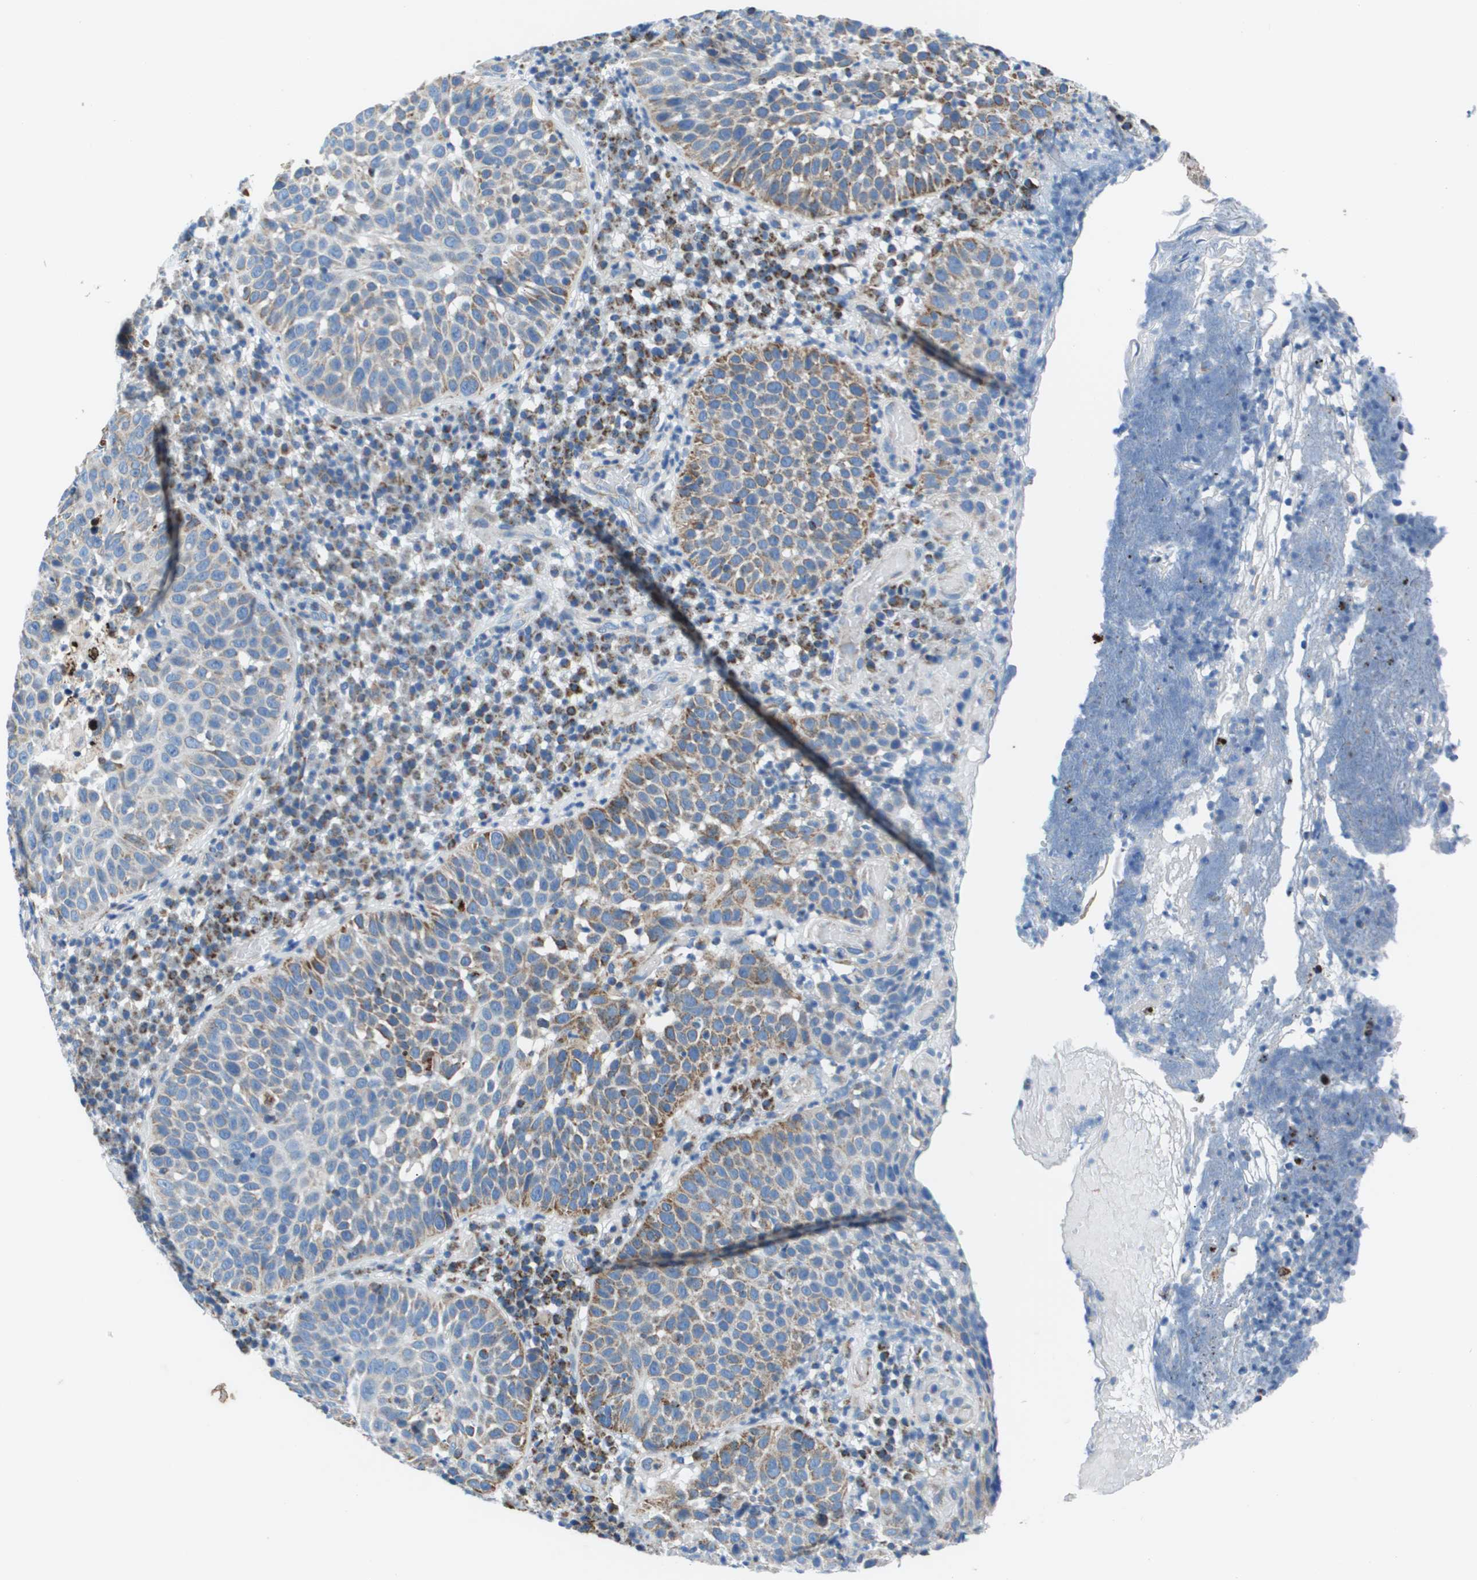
{"staining": {"intensity": "weak", "quantity": "25%-75%", "location": "cytoplasmic/membranous"}, "tissue": "skin cancer", "cell_type": "Tumor cells", "image_type": "cancer", "snomed": [{"axis": "morphology", "description": "Squamous cell carcinoma in situ, NOS"}, {"axis": "morphology", "description": "Squamous cell carcinoma, NOS"}, {"axis": "topography", "description": "Skin"}], "caption": "Immunohistochemistry (DAB (3,3'-diaminobenzidine)) staining of human squamous cell carcinoma in situ (skin) shows weak cytoplasmic/membranous protein positivity in approximately 25%-75% of tumor cells. The staining was performed using DAB (3,3'-diaminobenzidine) to visualize the protein expression in brown, while the nuclei were stained in blue with hematoxylin (Magnification: 20x).", "gene": "ZDHHC3", "patient": {"sex": "male", "age": 93}}